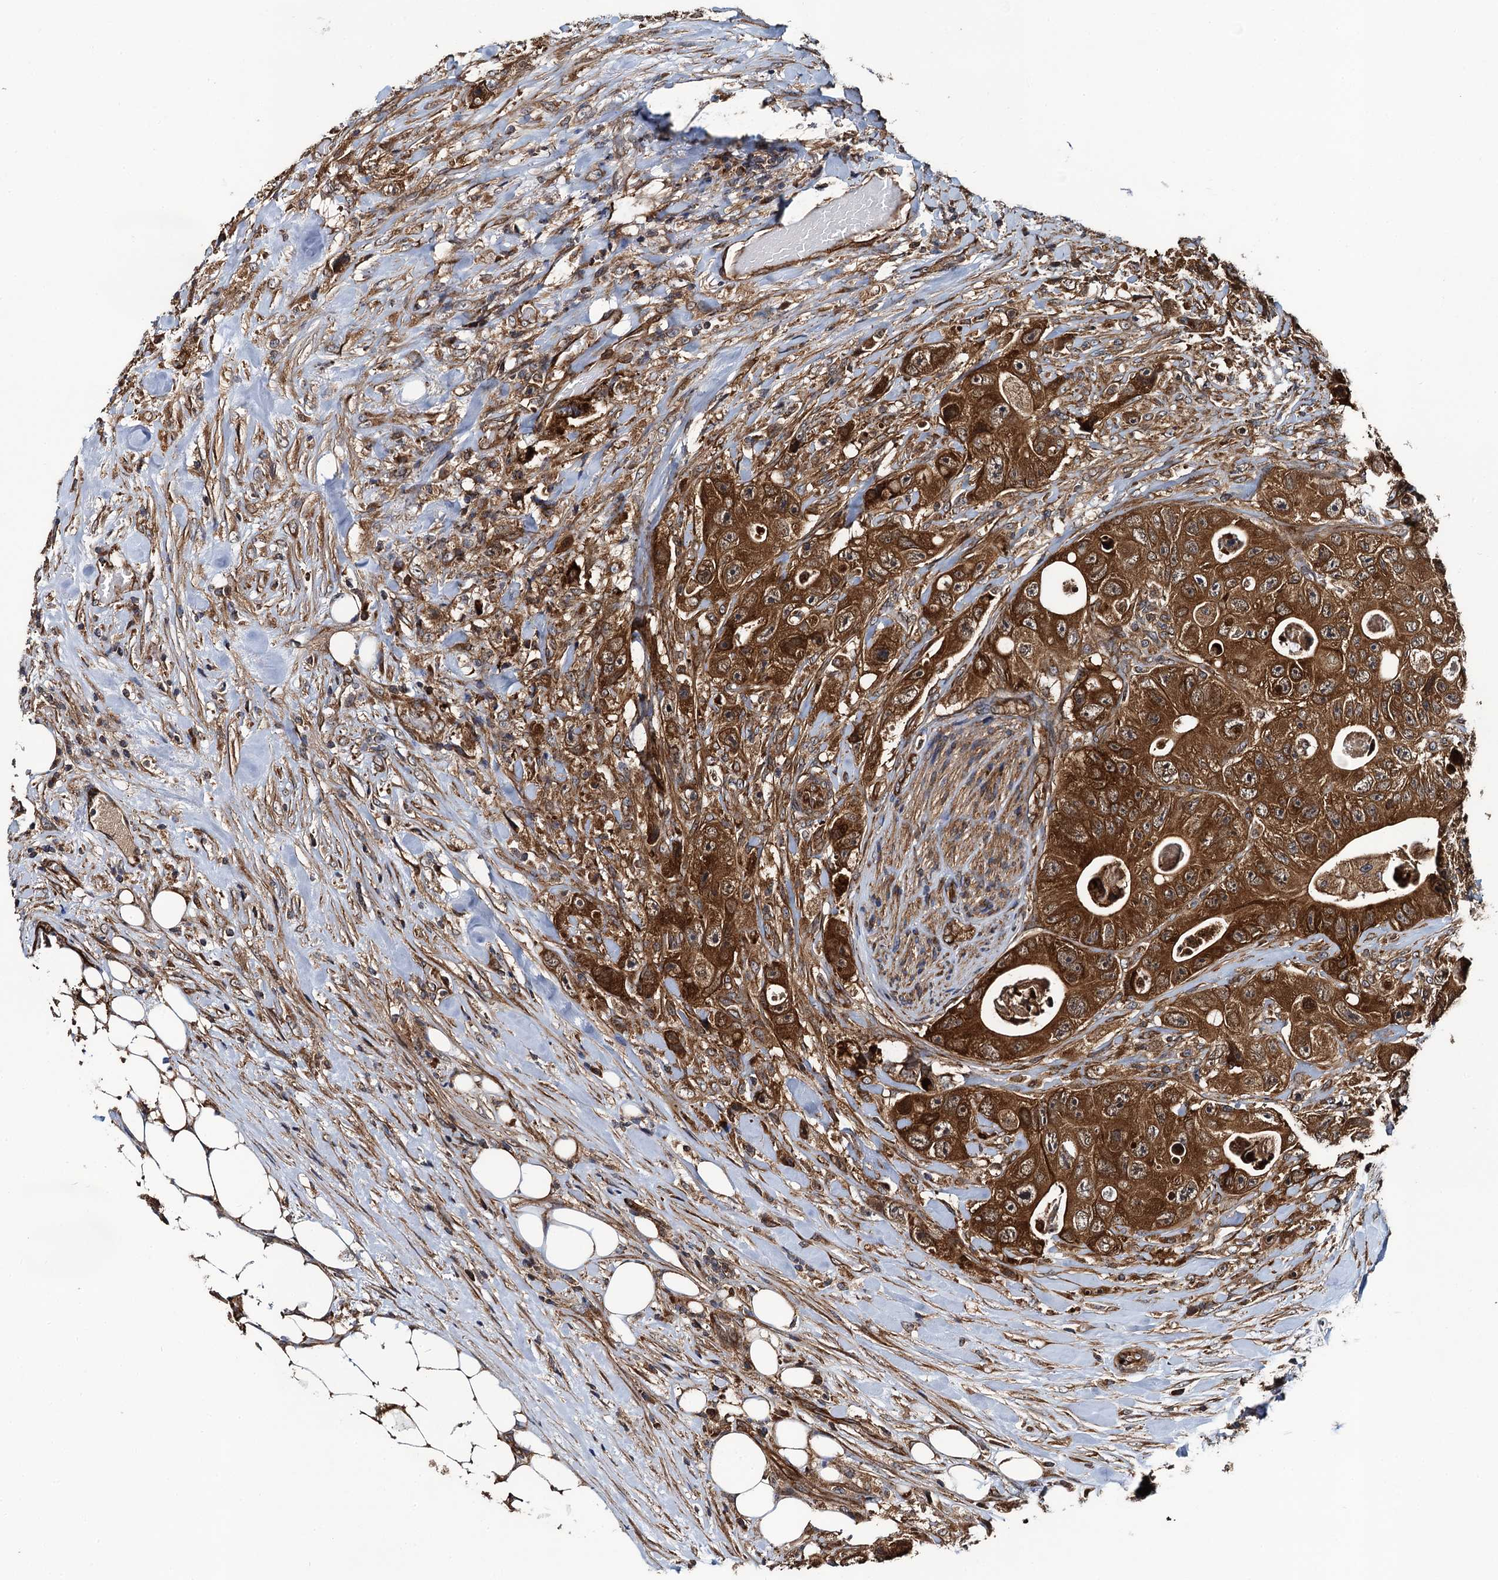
{"staining": {"intensity": "strong", "quantity": ">75%", "location": "cytoplasmic/membranous"}, "tissue": "colorectal cancer", "cell_type": "Tumor cells", "image_type": "cancer", "snomed": [{"axis": "morphology", "description": "Adenocarcinoma, NOS"}, {"axis": "topography", "description": "Colon"}], "caption": "Tumor cells show high levels of strong cytoplasmic/membranous staining in approximately >75% of cells in human colorectal adenocarcinoma. (DAB (3,3'-diaminobenzidine) IHC, brown staining for protein, blue staining for nuclei).", "gene": "NEK1", "patient": {"sex": "female", "age": 46}}